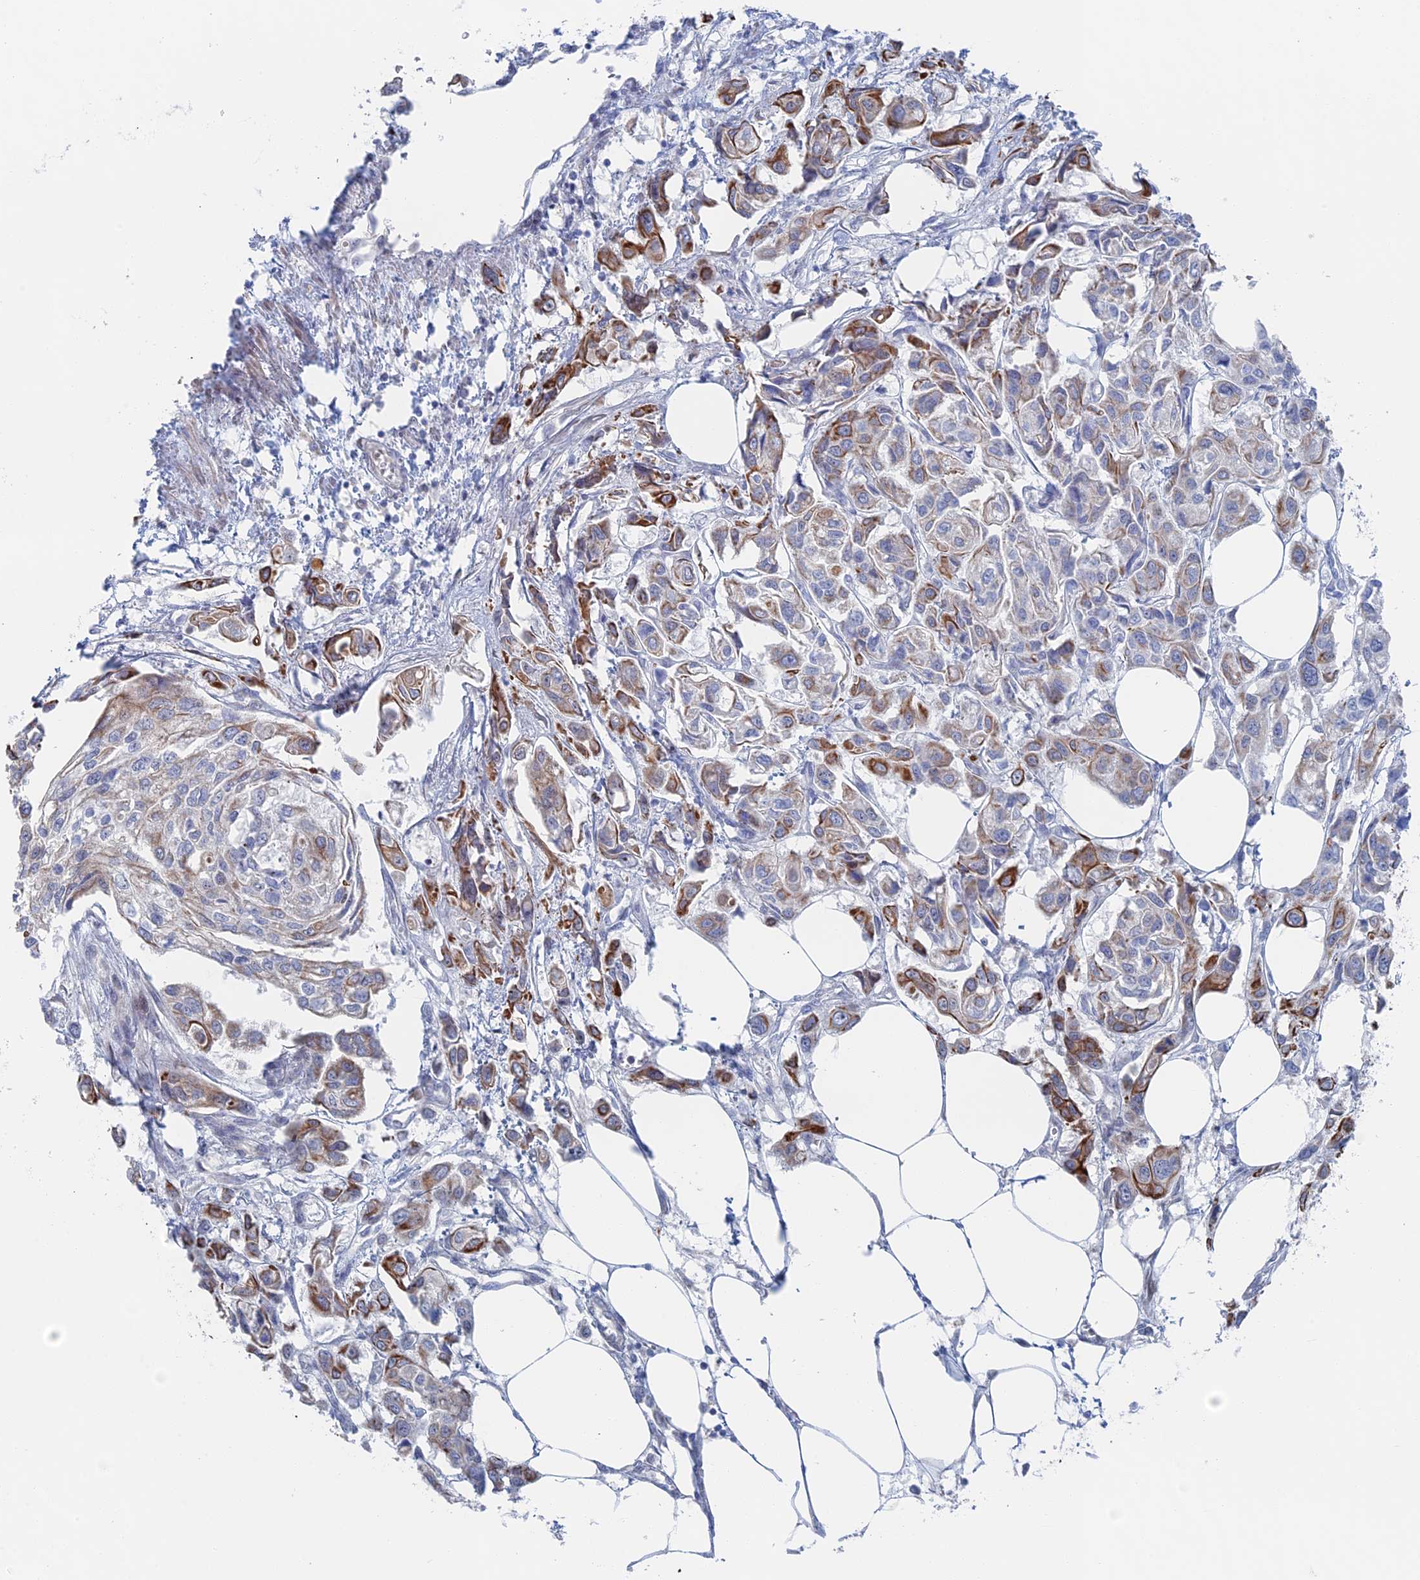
{"staining": {"intensity": "moderate", "quantity": "<25%", "location": "cytoplasmic/membranous"}, "tissue": "urothelial cancer", "cell_type": "Tumor cells", "image_type": "cancer", "snomed": [{"axis": "morphology", "description": "Urothelial carcinoma, High grade"}, {"axis": "topography", "description": "Urinary bladder"}], "caption": "Urothelial cancer stained for a protein (brown) shows moderate cytoplasmic/membranous positive expression in about <25% of tumor cells.", "gene": "IL7", "patient": {"sex": "male", "age": 67}}